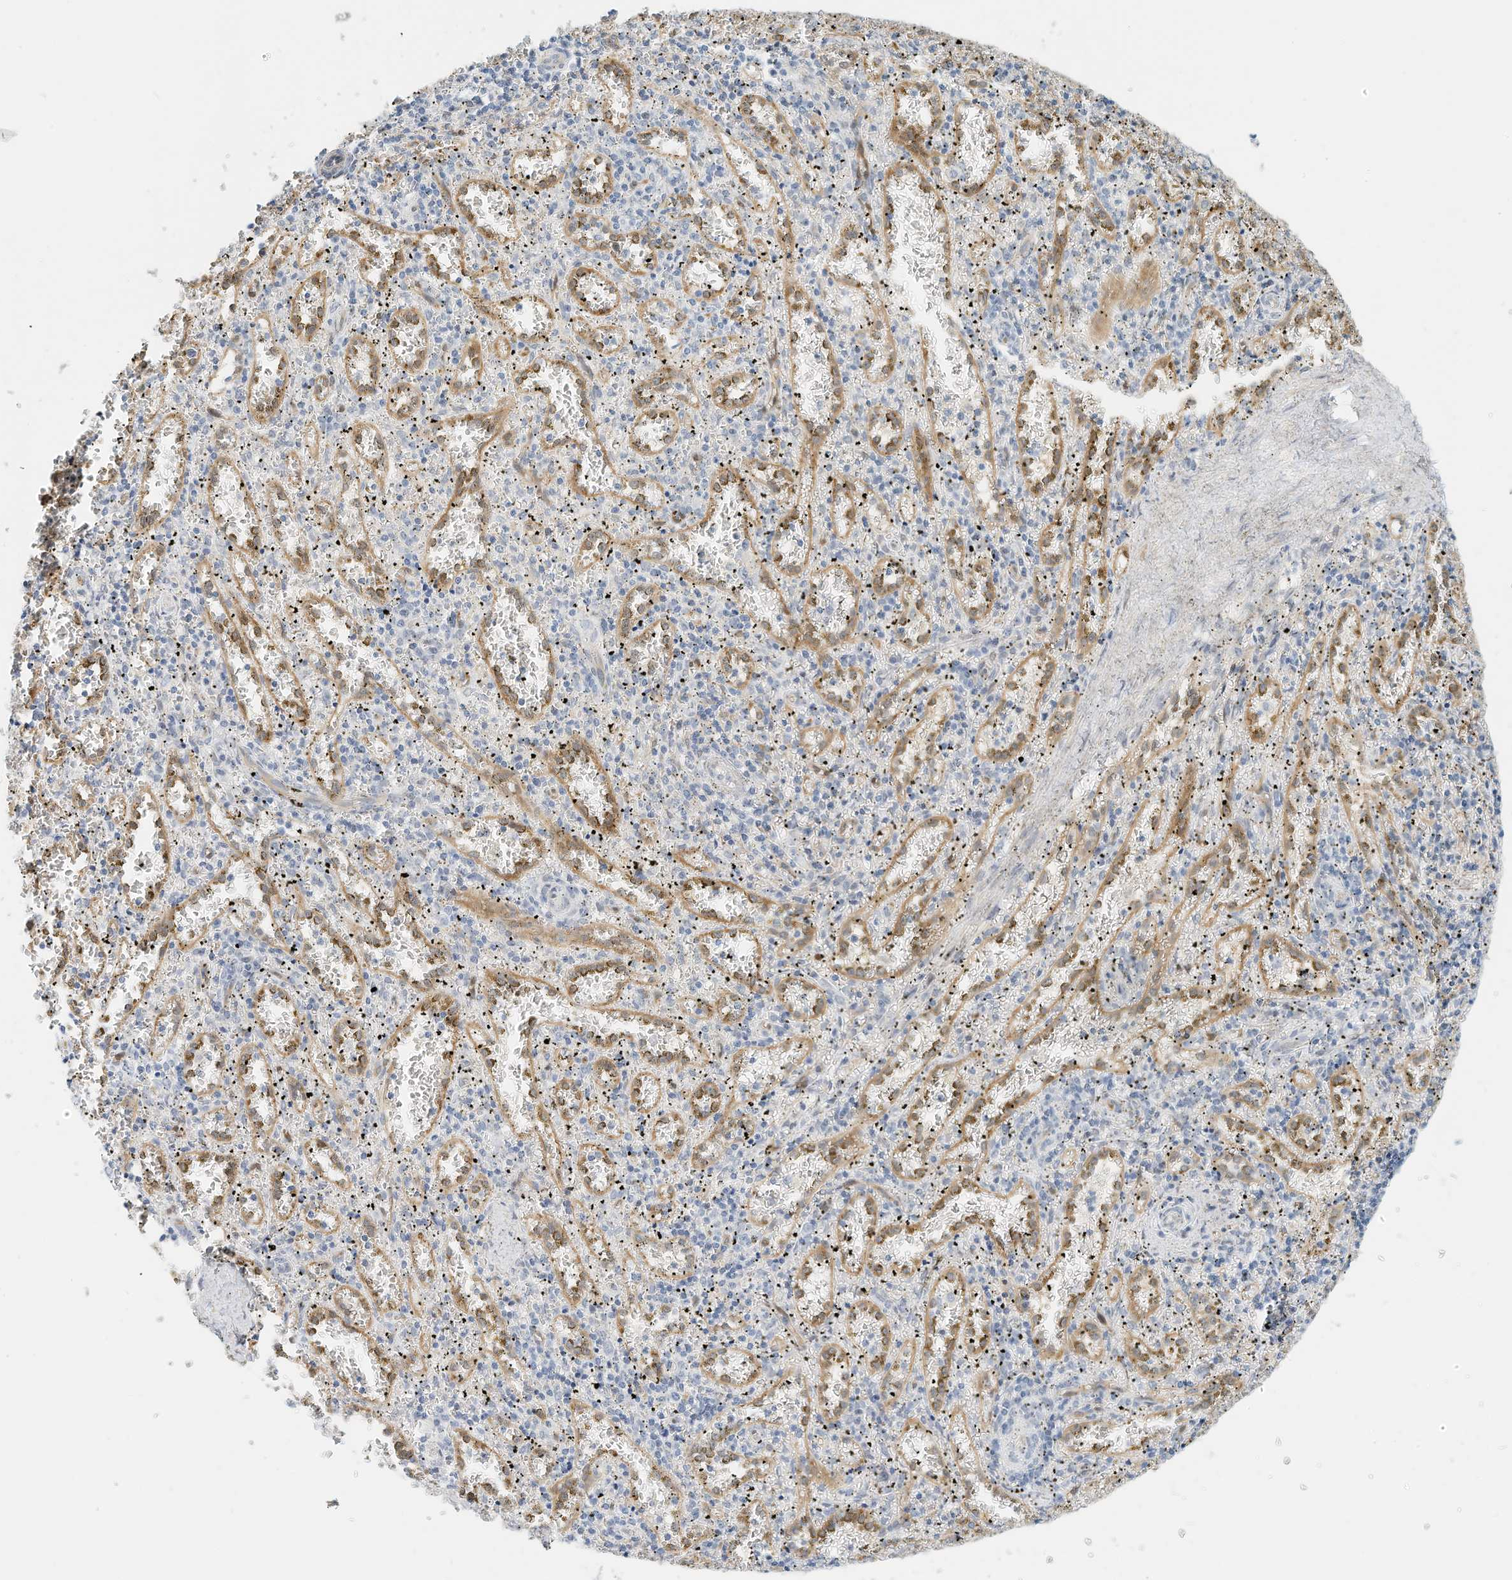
{"staining": {"intensity": "negative", "quantity": "none", "location": "none"}, "tissue": "spleen", "cell_type": "Cells in red pulp", "image_type": "normal", "snomed": [{"axis": "morphology", "description": "Normal tissue, NOS"}, {"axis": "topography", "description": "Spleen"}], "caption": "There is no significant positivity in cells in red pulp of spleen. (Stains: DAB (3,3'-diaminobenzidine) IHC with hematoxylin counter stain, Microscopy: brightfield microscopy at high magnification).", "gene": "ARHGAP28", "patient": {"sex": "male", "age": 11}}